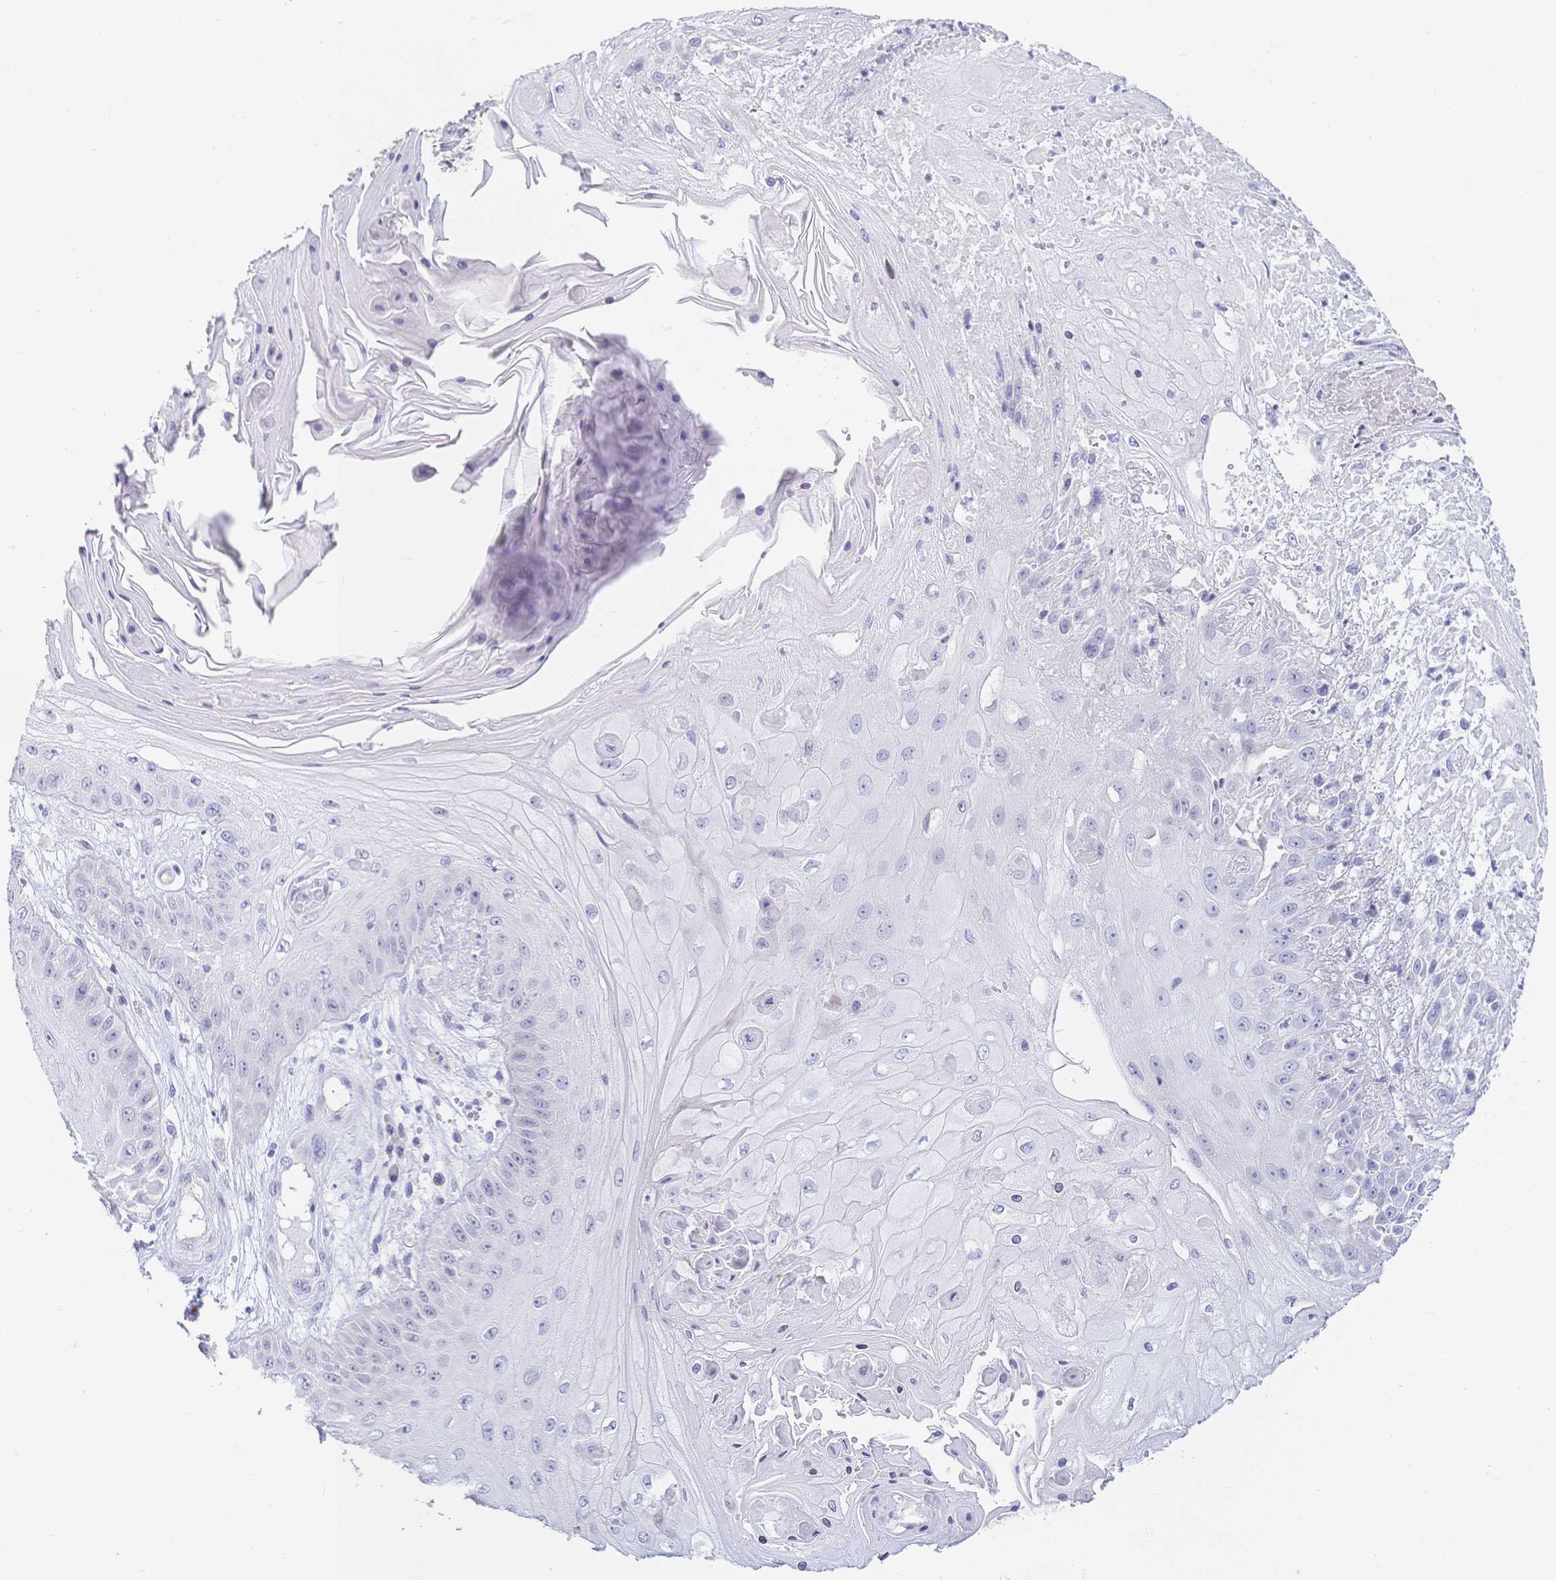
{"staining": {"intensity": "negative", "quantity": "none", "location": "none"}, "tissue": "skin cancer", "cell_type": "Tumor cells", "image_type": "cancer", "snomed": [{"axis": "morphology", "description": "Squamous cell carcinoma, NOS"}, {"axis": "topography", "description": "Skin"}], "caption": "High power microscopy micrograph of an immunohistochemistry (IHC) micrograph of squamous cell carcinoma (skin), revealing no significant staining in tumor cells.", "gene": "CR2", "patient": {"sex": "male", "age": 70}}